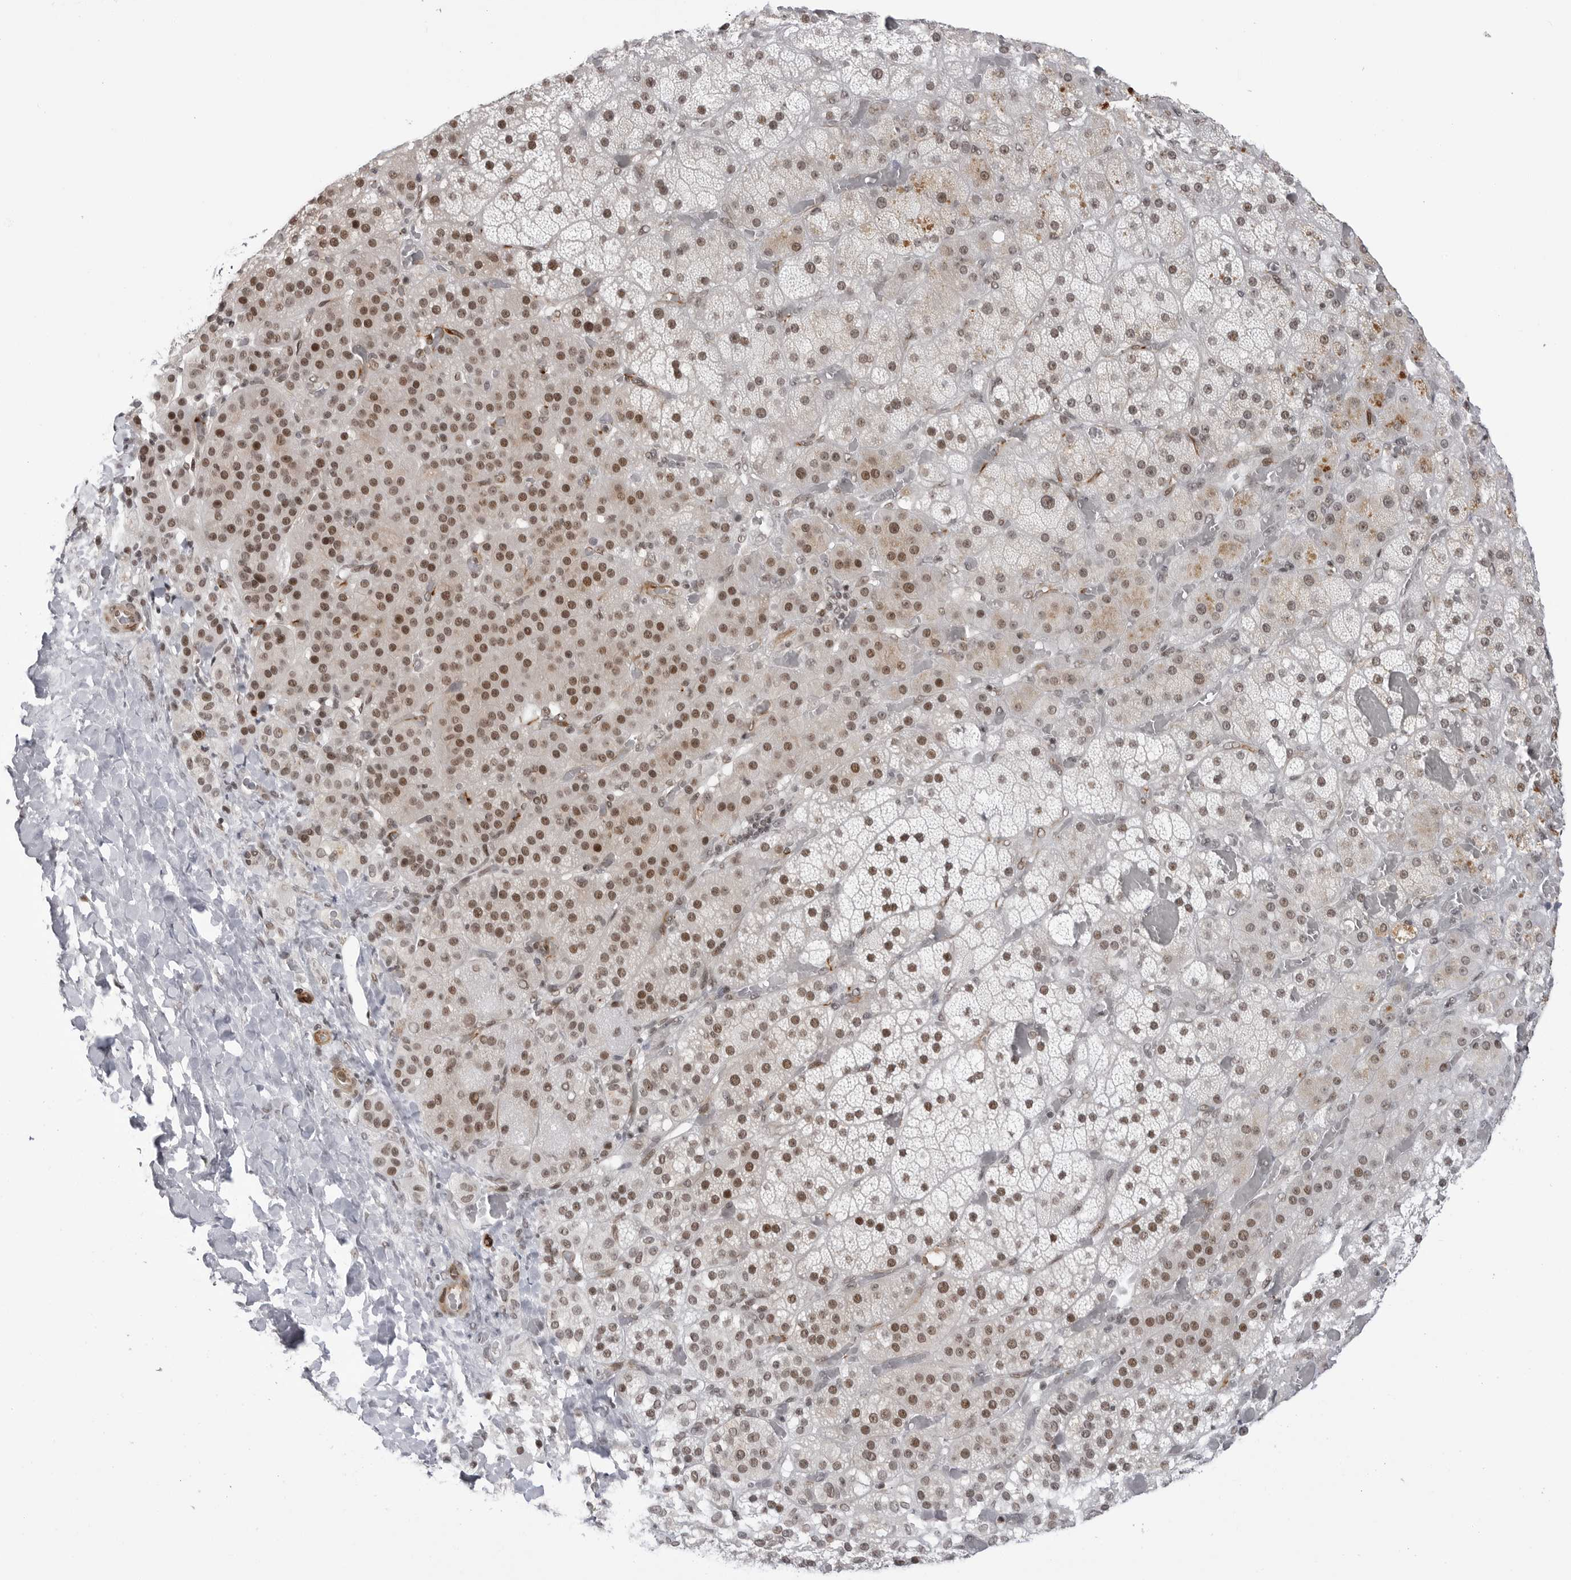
{"staining": {"intensity": "strong", "quantity": "25%-75%", "location": "nuclear"}, "tissue": "adrenal gland", "cell_type": "Glandular cells", "image_type": "normal", "snomed": [{"axis": "morphology", "description": "Normal tissue, NOS"}, {"axis": "topography", "description": "Adrenal gland"}], "caption": "IHC of unremarkable adrenal gland exhibits high levels of strong nuclear positivity in approximately 25%-75% of glandular cells. The staining was performed using DAB, with brown indicating positive protein expression. Nuclei are stained blue with hematoxylin.", "gene": "TRIM66", "patient": {"sex": "male", "age": 57}}